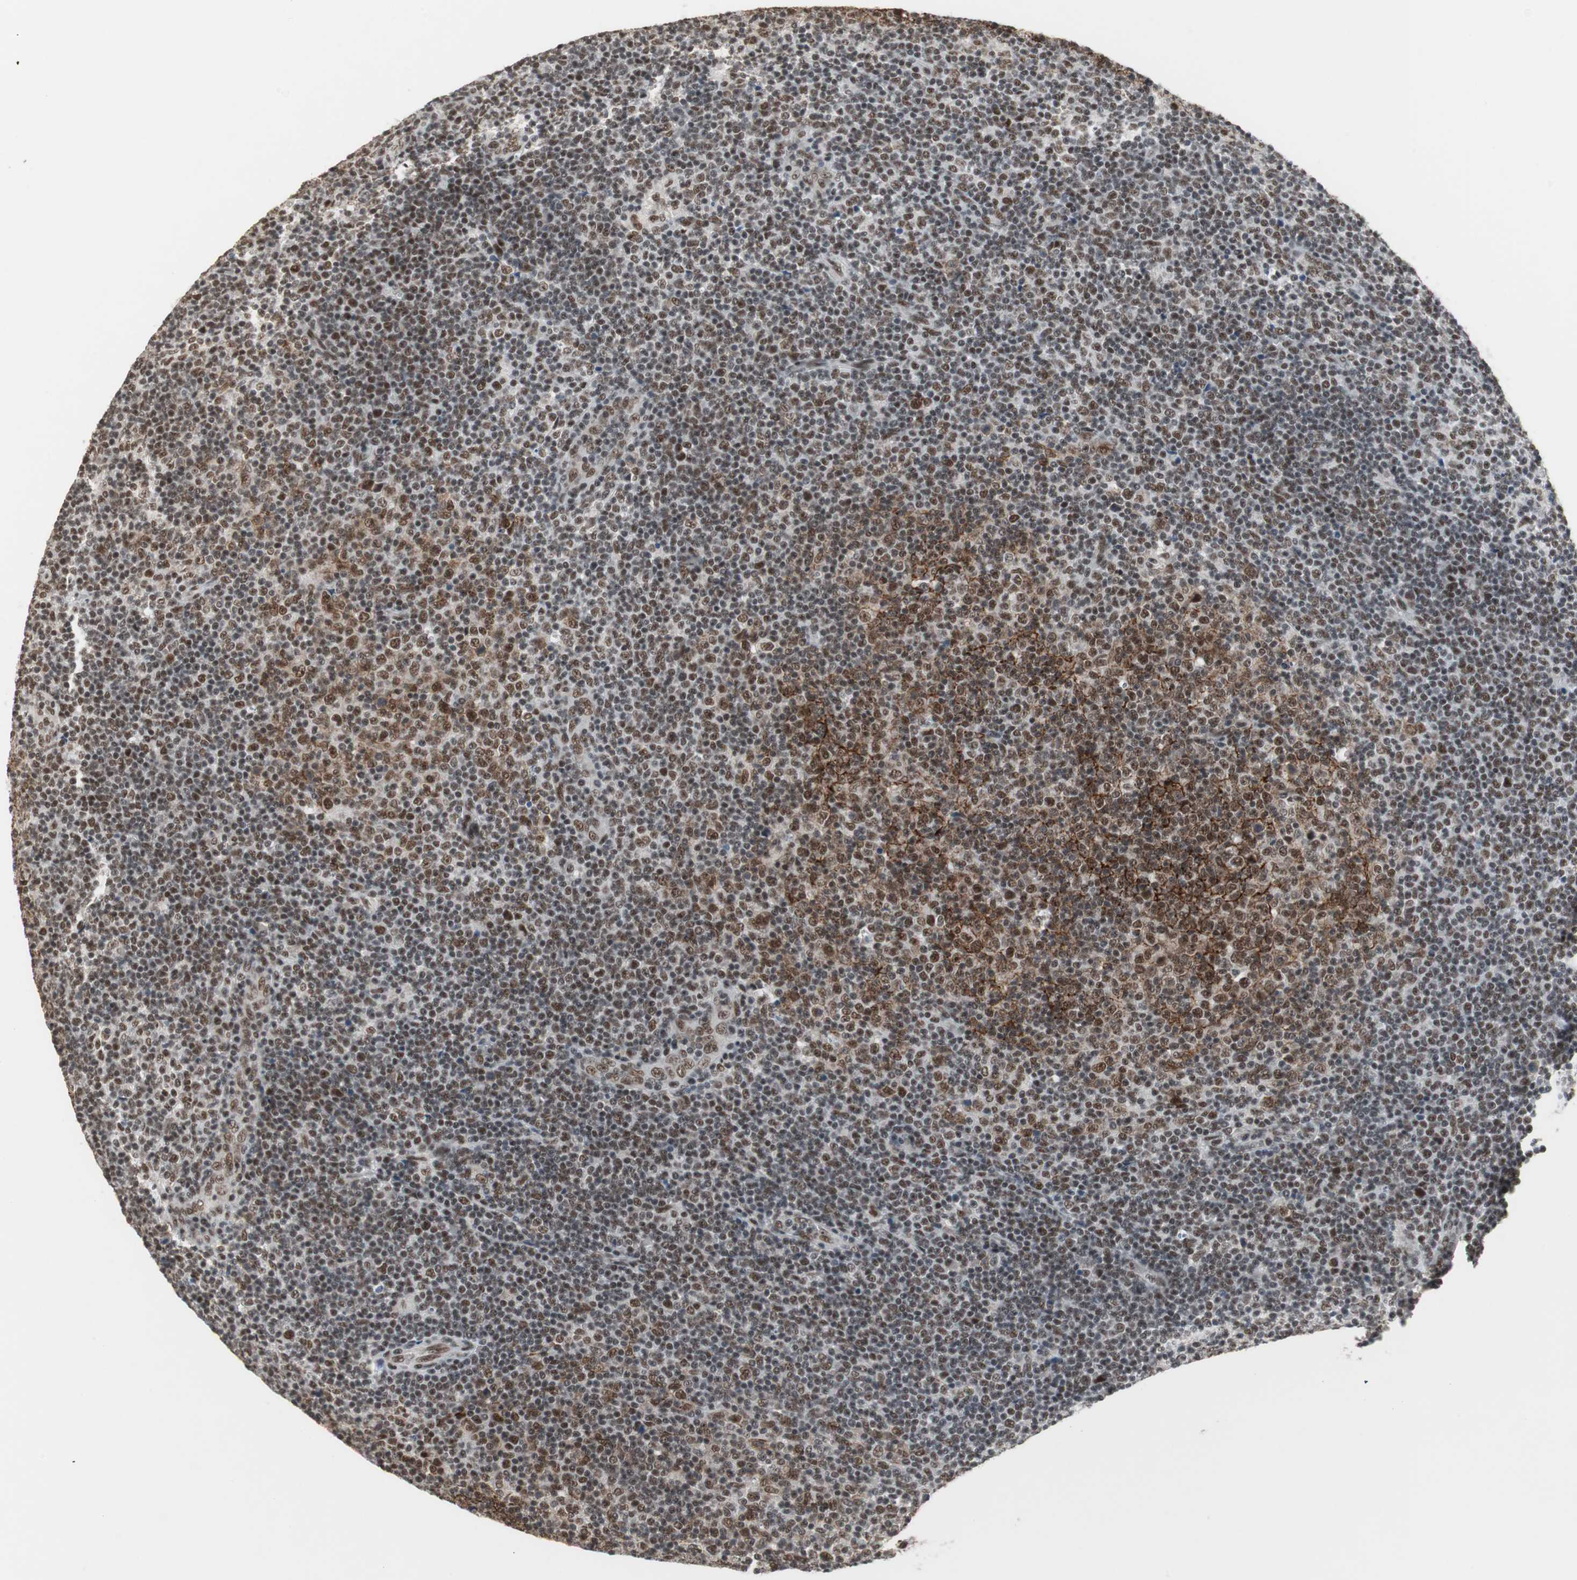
{"staining": {"intensity": "moderate", "quantity": "25%-75%", "location": "nuclear"}, "tissue": "lymphoma", "cell_type": "Tumor cells", "image_type": "cancer", "snomed": [{"axis": "morphology", "description": "Malignant lymphoma, non-Hodgkin's type, Low grade"}, {"axis": "topography", "description": "Lymph node"}], "caption": "A medium amount of moderate nuclear positivity is seen in about 25%-75% of tumor cells in lymphoma tissue.", "gene": "RTF1", "patient": {"sex": "male", "age": 70}}